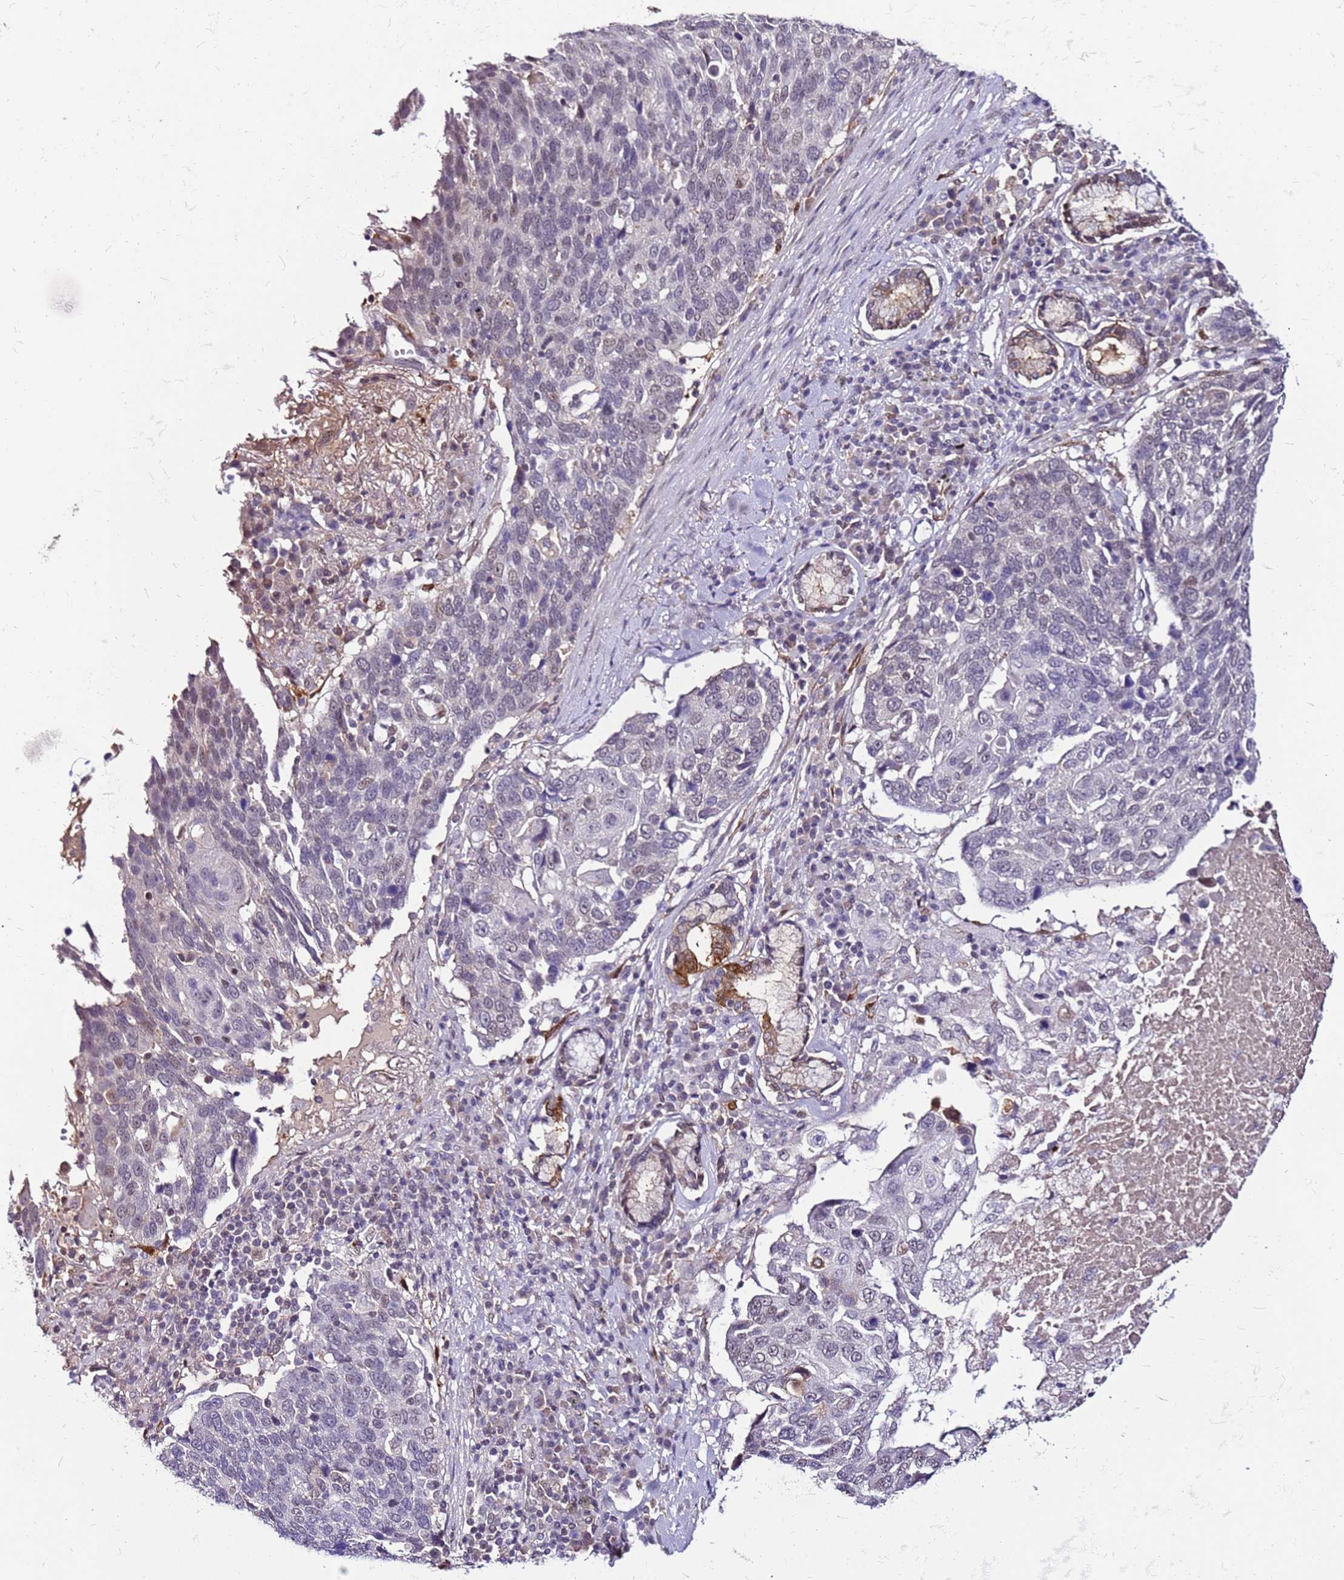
{"staining": {"intensity": "weak", "quantity": "<25%", "location": "nuclear"}, "tissue": "lung cancer", "cell_type": "Tumor cells", "image_type": "cancer", "snomed": [{"axis": "morphology", "description": "Squamous cell carcinoma, NOS"}, {"axis": "topography", "description": "Lung"}], "caption": "DAB (3,3'-diaminobenzidine) immunohistochemical staining of human lung cancer displays no significant positivity in tumor cells.", "gene": "ALDH1A3", "patient": {"sex": "male", "age": 66}}